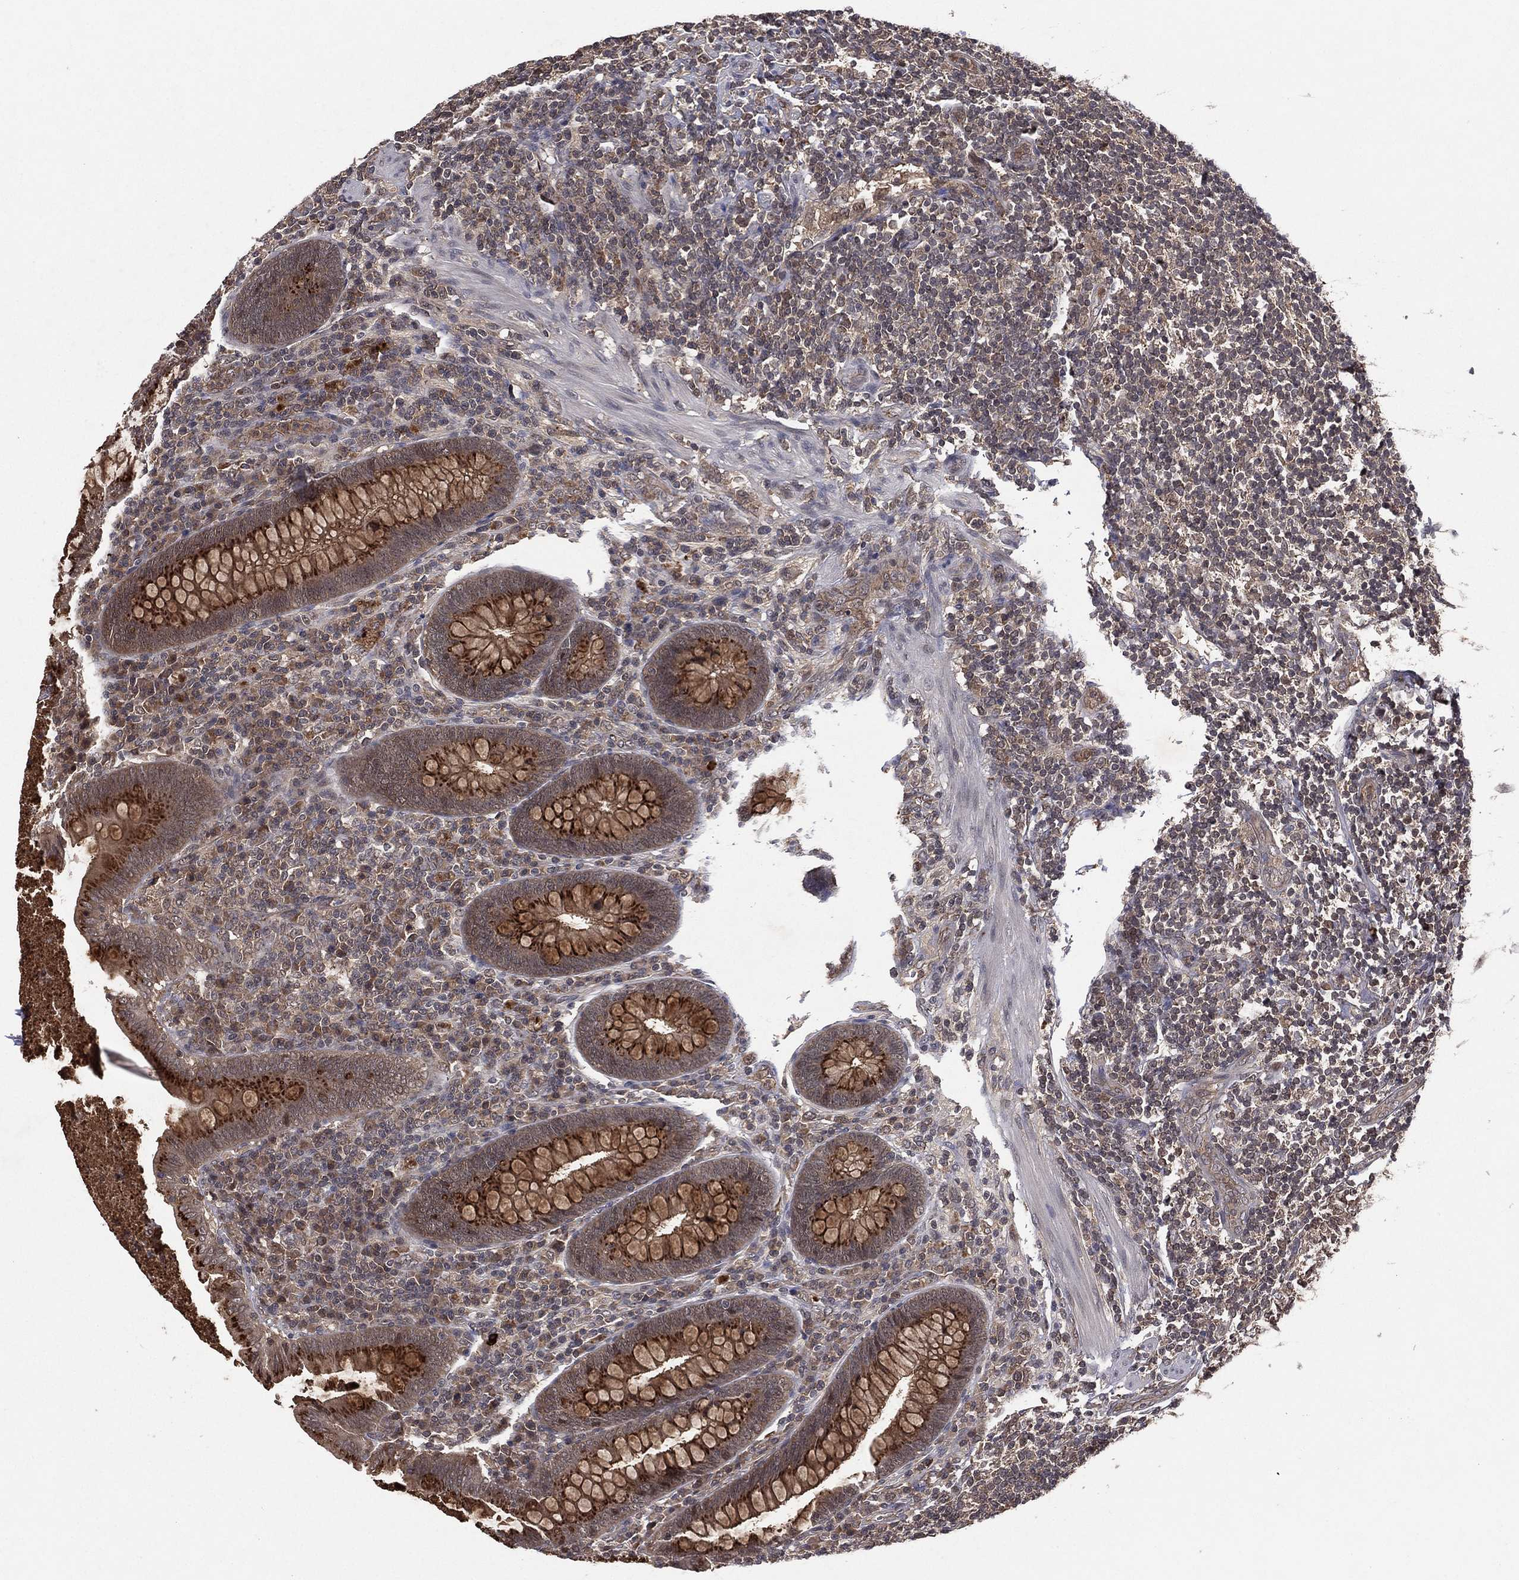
{"staining": {"intensity": "strong", "quantity": "25%-75%", "location": "cytoplasmic/membranous"}, "tissue": "appendix", "cell_type": "Glandular cells", "image_type": "normal", "snomed": [{"axis": "morphology", "description": "Normal tissue, NOS"}, {"axis": "topography", "description": "Appendix"}], "caption": "Brown immunohistochemical staining in normal appendix shows strong cytoplasmic/membranous expression in about 25%-75% of glandular cells.", "gene": "ATG4B", "patient": {"sex": "male", "age": 47}}